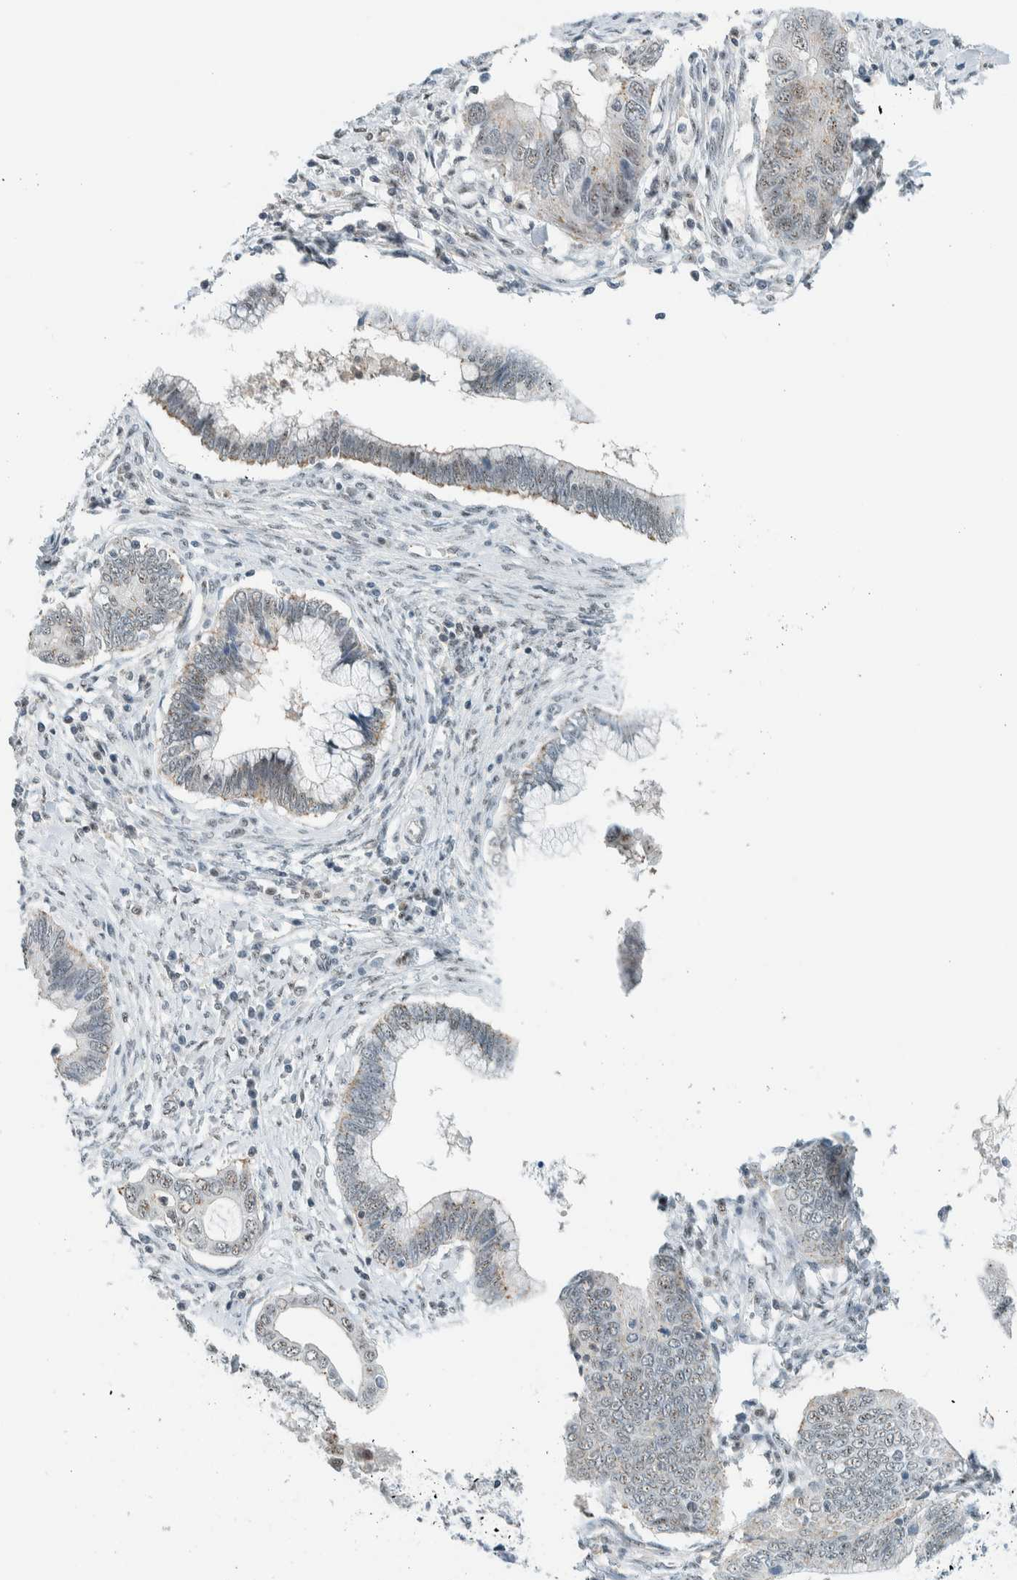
{"staining": {"intensity": "weak", "quantity": "25%-75%", "location": "cytoplasmic/membranous"}, "tissue": "cervical cancer", "cell_type": "Tumor cells", "image_type": "cancer", "snomed": [{"axis": "morphology", "description": "Adenocarcinoma, NOS"}, {"axis": "topography", "description": "Cervix"}], "caption": "Human cervical cancer (adenocarcinoma) stained with a protein marker shows weak staining in tumor cells.", "gene": "CYSRT1", "patient": {"sex": "female", "age": 44}}